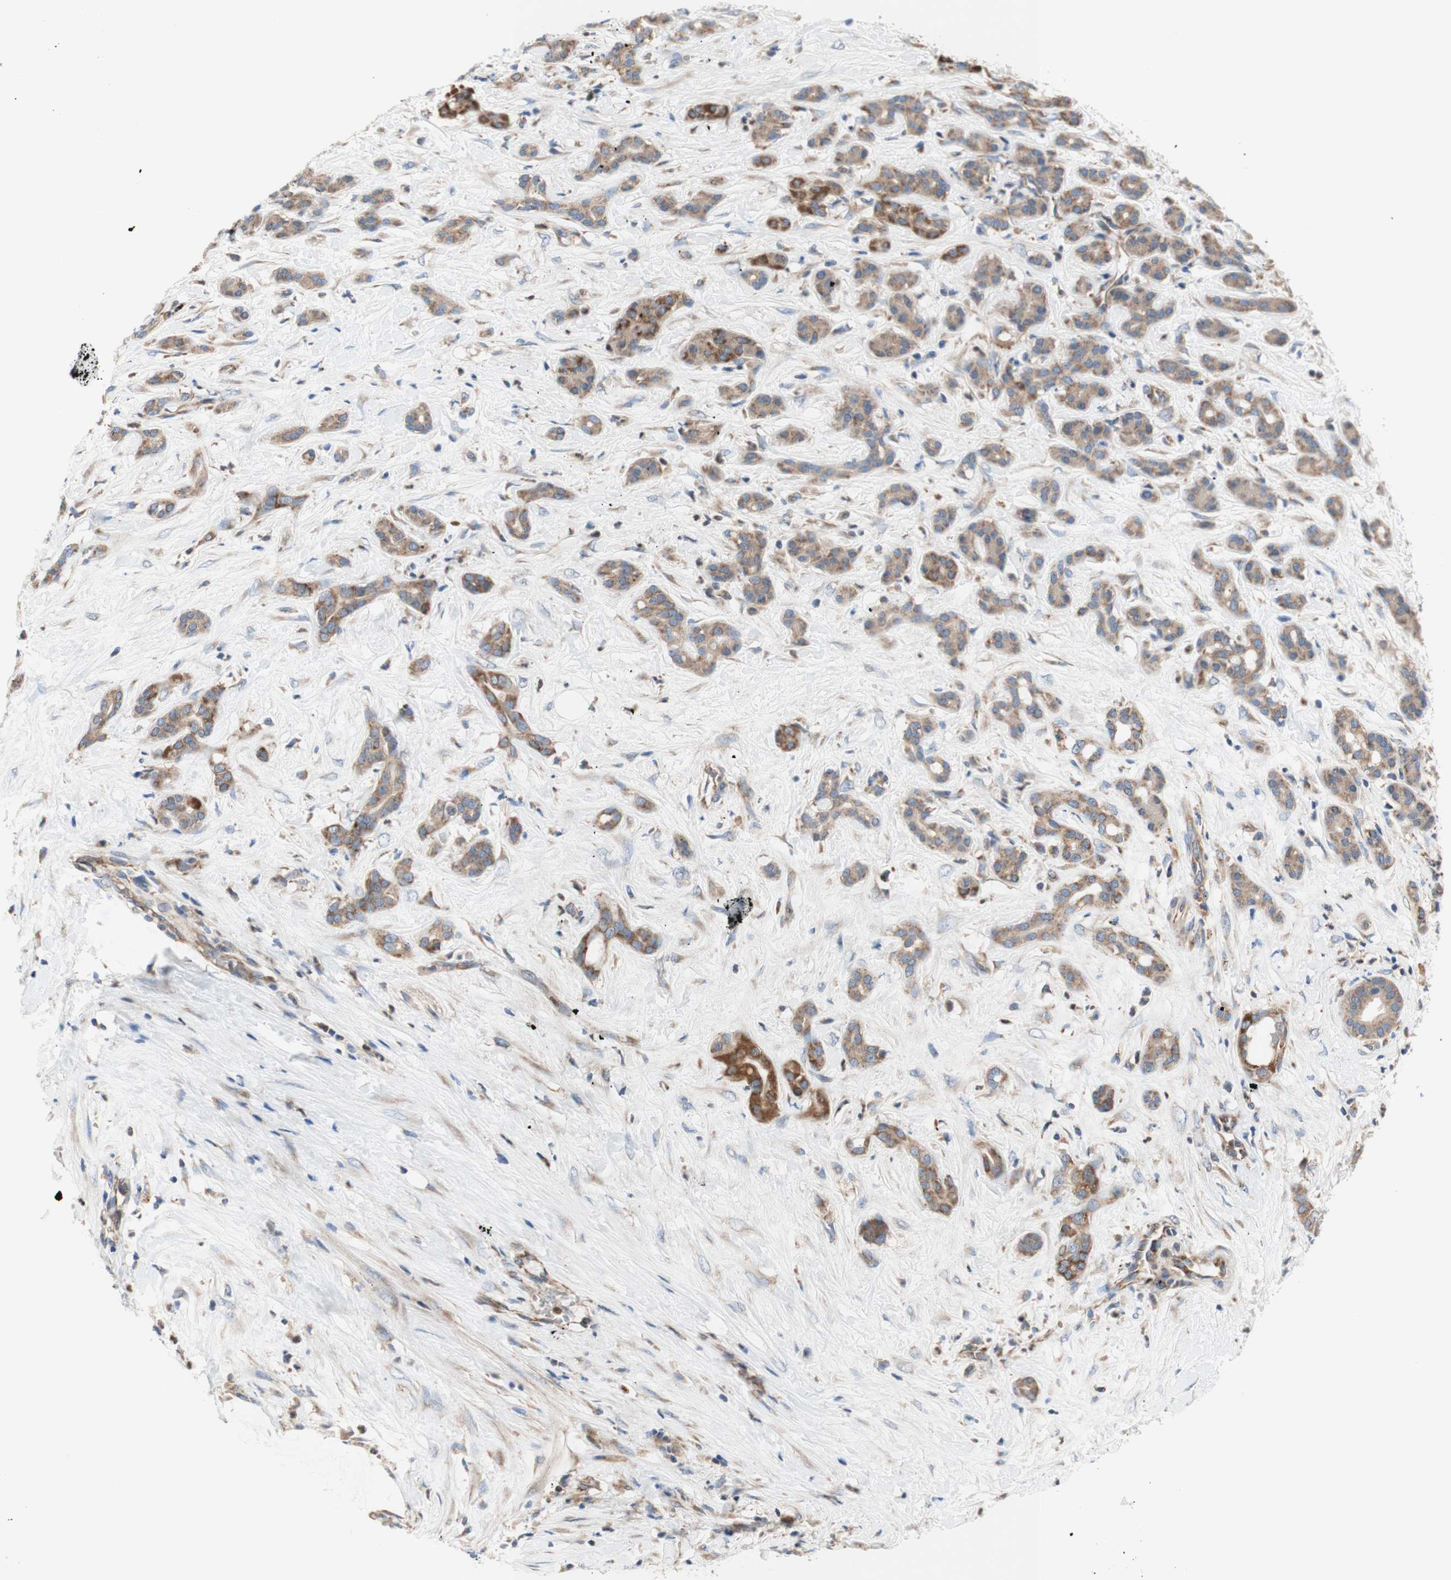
{"staining": {"intensity": "strong", "quantity": "<25%", "location": "cytoplasmic/membranous"}, "tissue": "pancreatic cancer", "cell_type": "Tumor cells", "image_type": "cancer", "snomed": [{"axis": "morphology", "description": "Adenocarcinoma, NOS"}, {"axis": "topography", "description": "Pancreas"}], "caption": "Immunohistochemical staining of human pancreatic cancer demonstrates medium levels of strong cytoplasmic/membranous expression in about <25% of tumor cells. The staining was performed using DAB, with brown indicating positive protein expression. Nuclei are stained blue with hematoxylin.", "gene": "FMR1", "patient": {"sex": "male", "age": 41}}